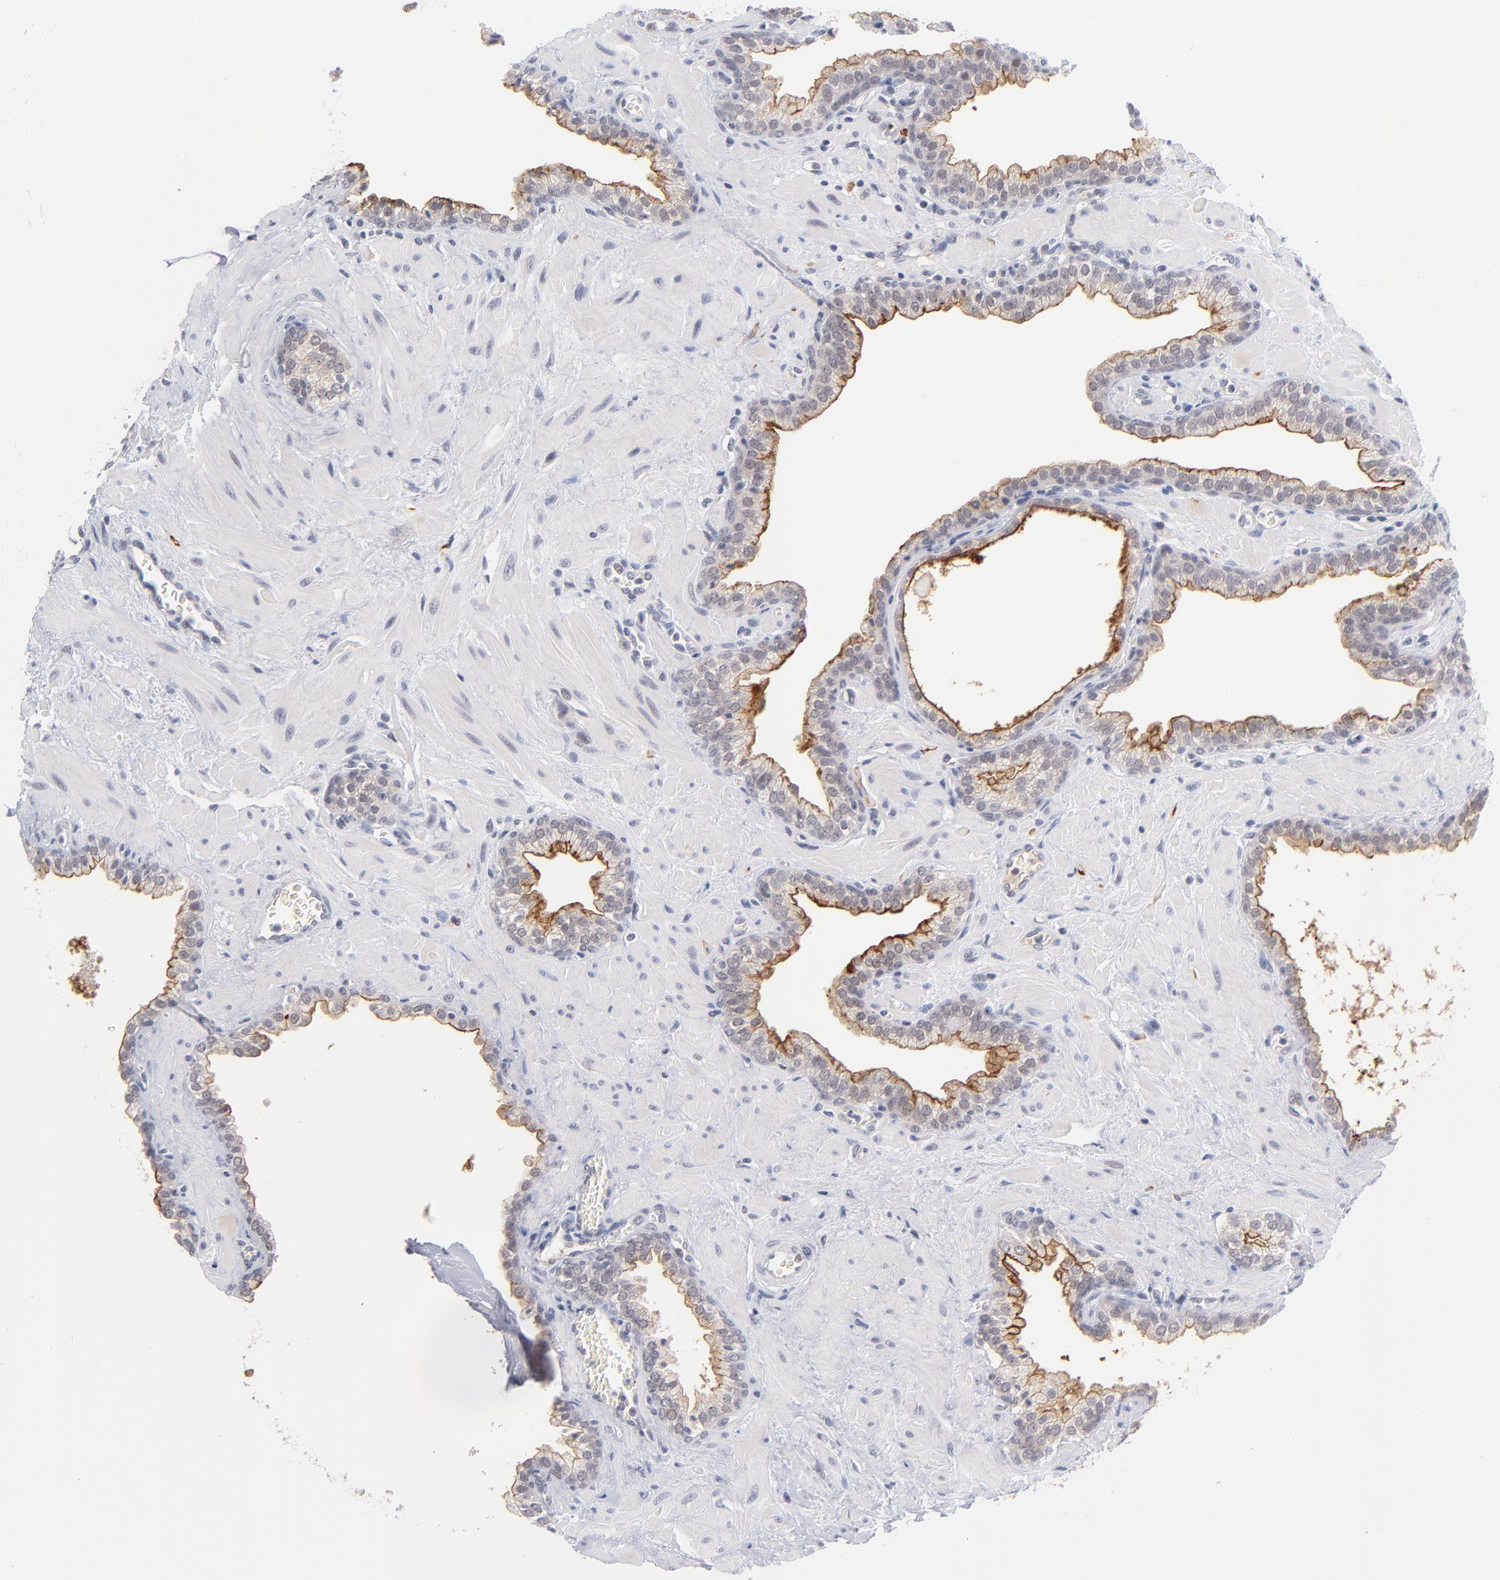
{"staining": {"intensity": "strong", "quantity": ">75%", "location": "cytoplasmic/membranous"}, "tissue": "prostate", "cell_type": "Glandular cells", "image_type": "normal", "snomed": [{"axis": "morphology", "description": "Normal tissue, NOS"}, {"axis": "topography", "description": "Prostate"}], "caption": "Glandular cells reveal high levels of strong cytoplasmic/membranous expression in approximately >75% of cells in normal human prostate. (DAB = brown stain, brightfield microscopy at high magnification).", "gene": "WSB1", "patient": {"sex": "male", "age": 60}}